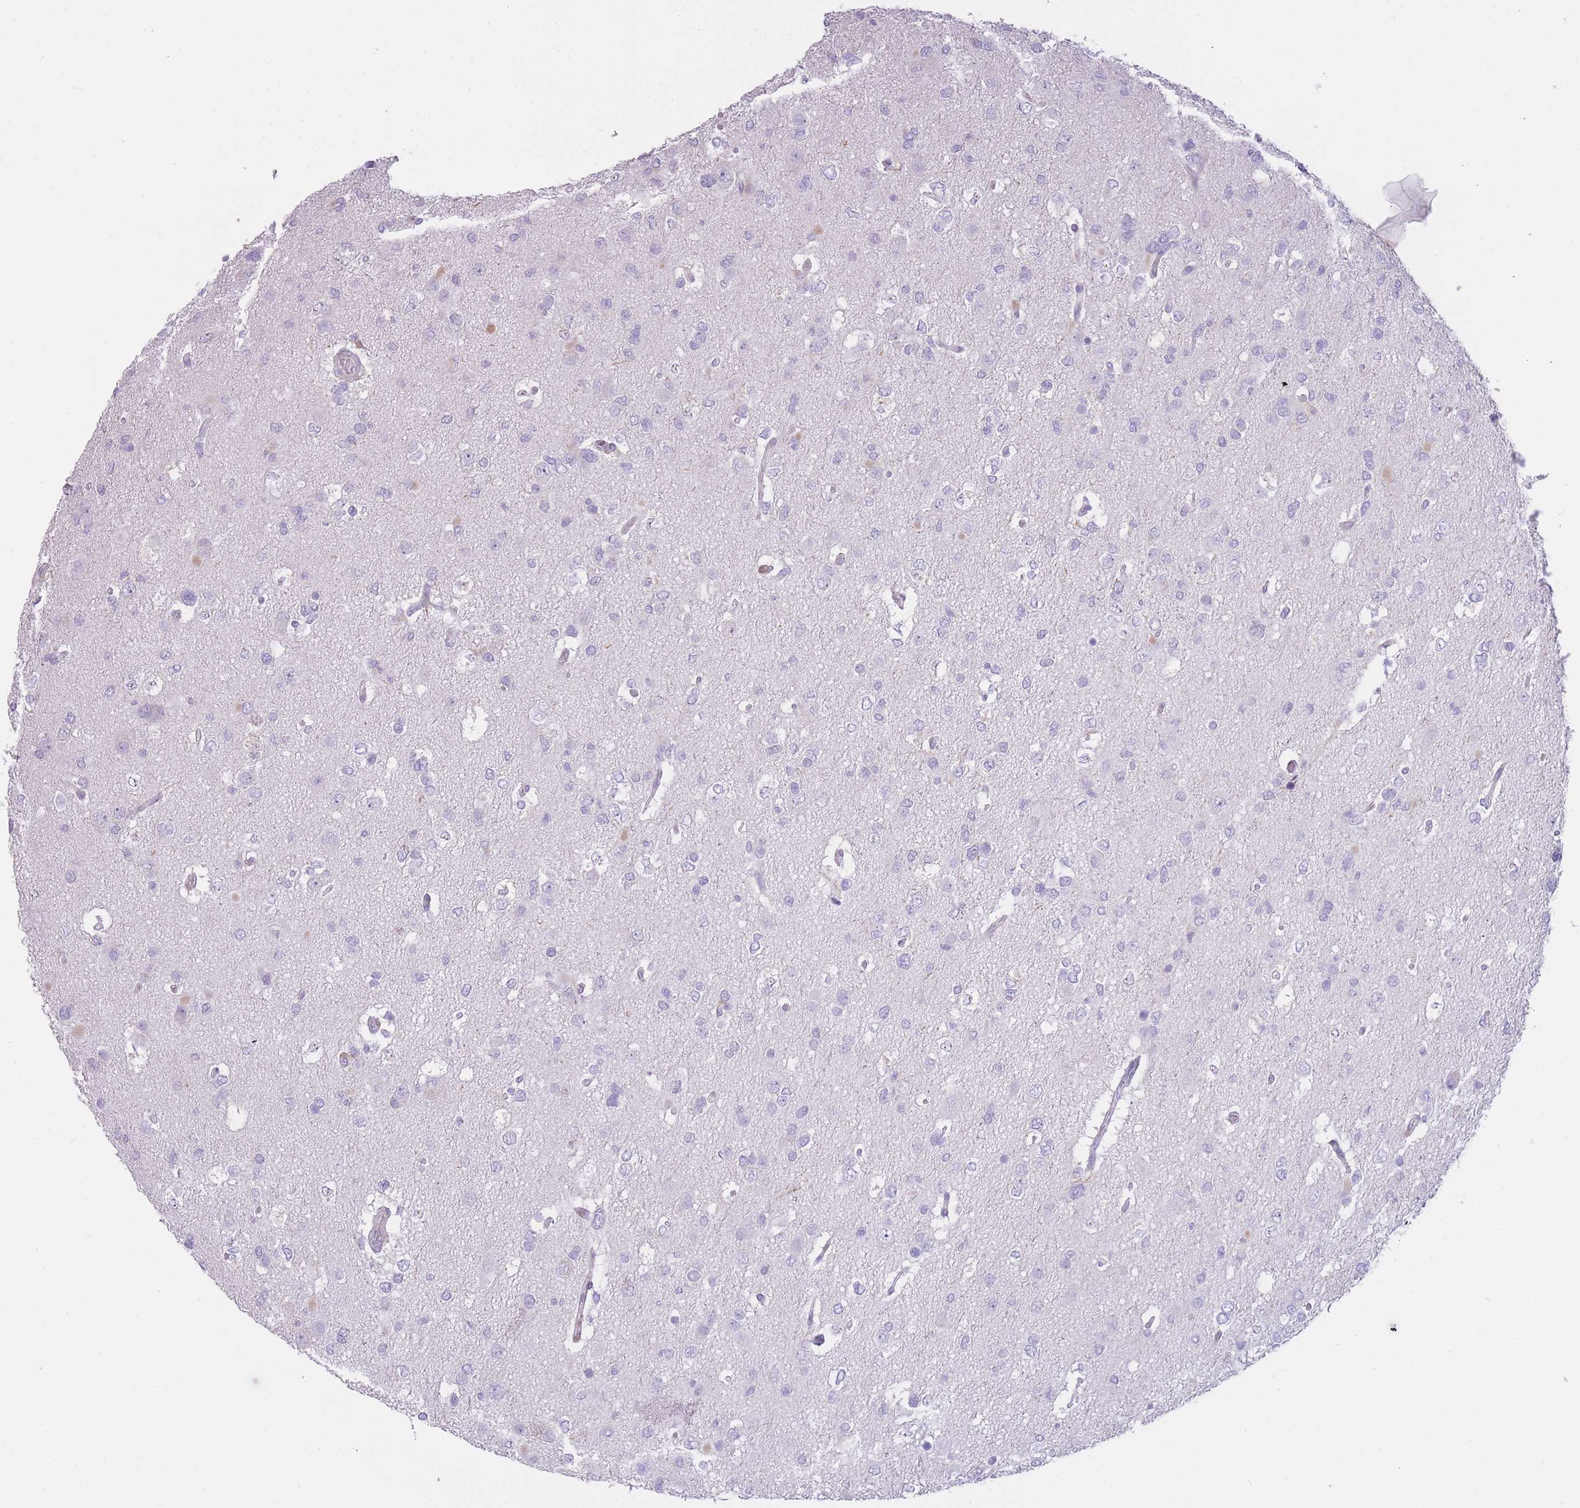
{"staining": {"intensity": "negative", "quantity": "none", "location": "none"}, "tissue": "glioma", "cell_type": "Tumor cells", "image_type": "cancer", "snomed": [{"axis": "morphology", "description": "Glioma, malignant, High grade"}, {"axis": "topography", "description": "Brain"}], "caption": "This is an IHC image of high-grade glioma (malignant). There is no positivity in tumor cells.", "gene": "IMPG1", "patient": {"sex": "male", "age": 53}}